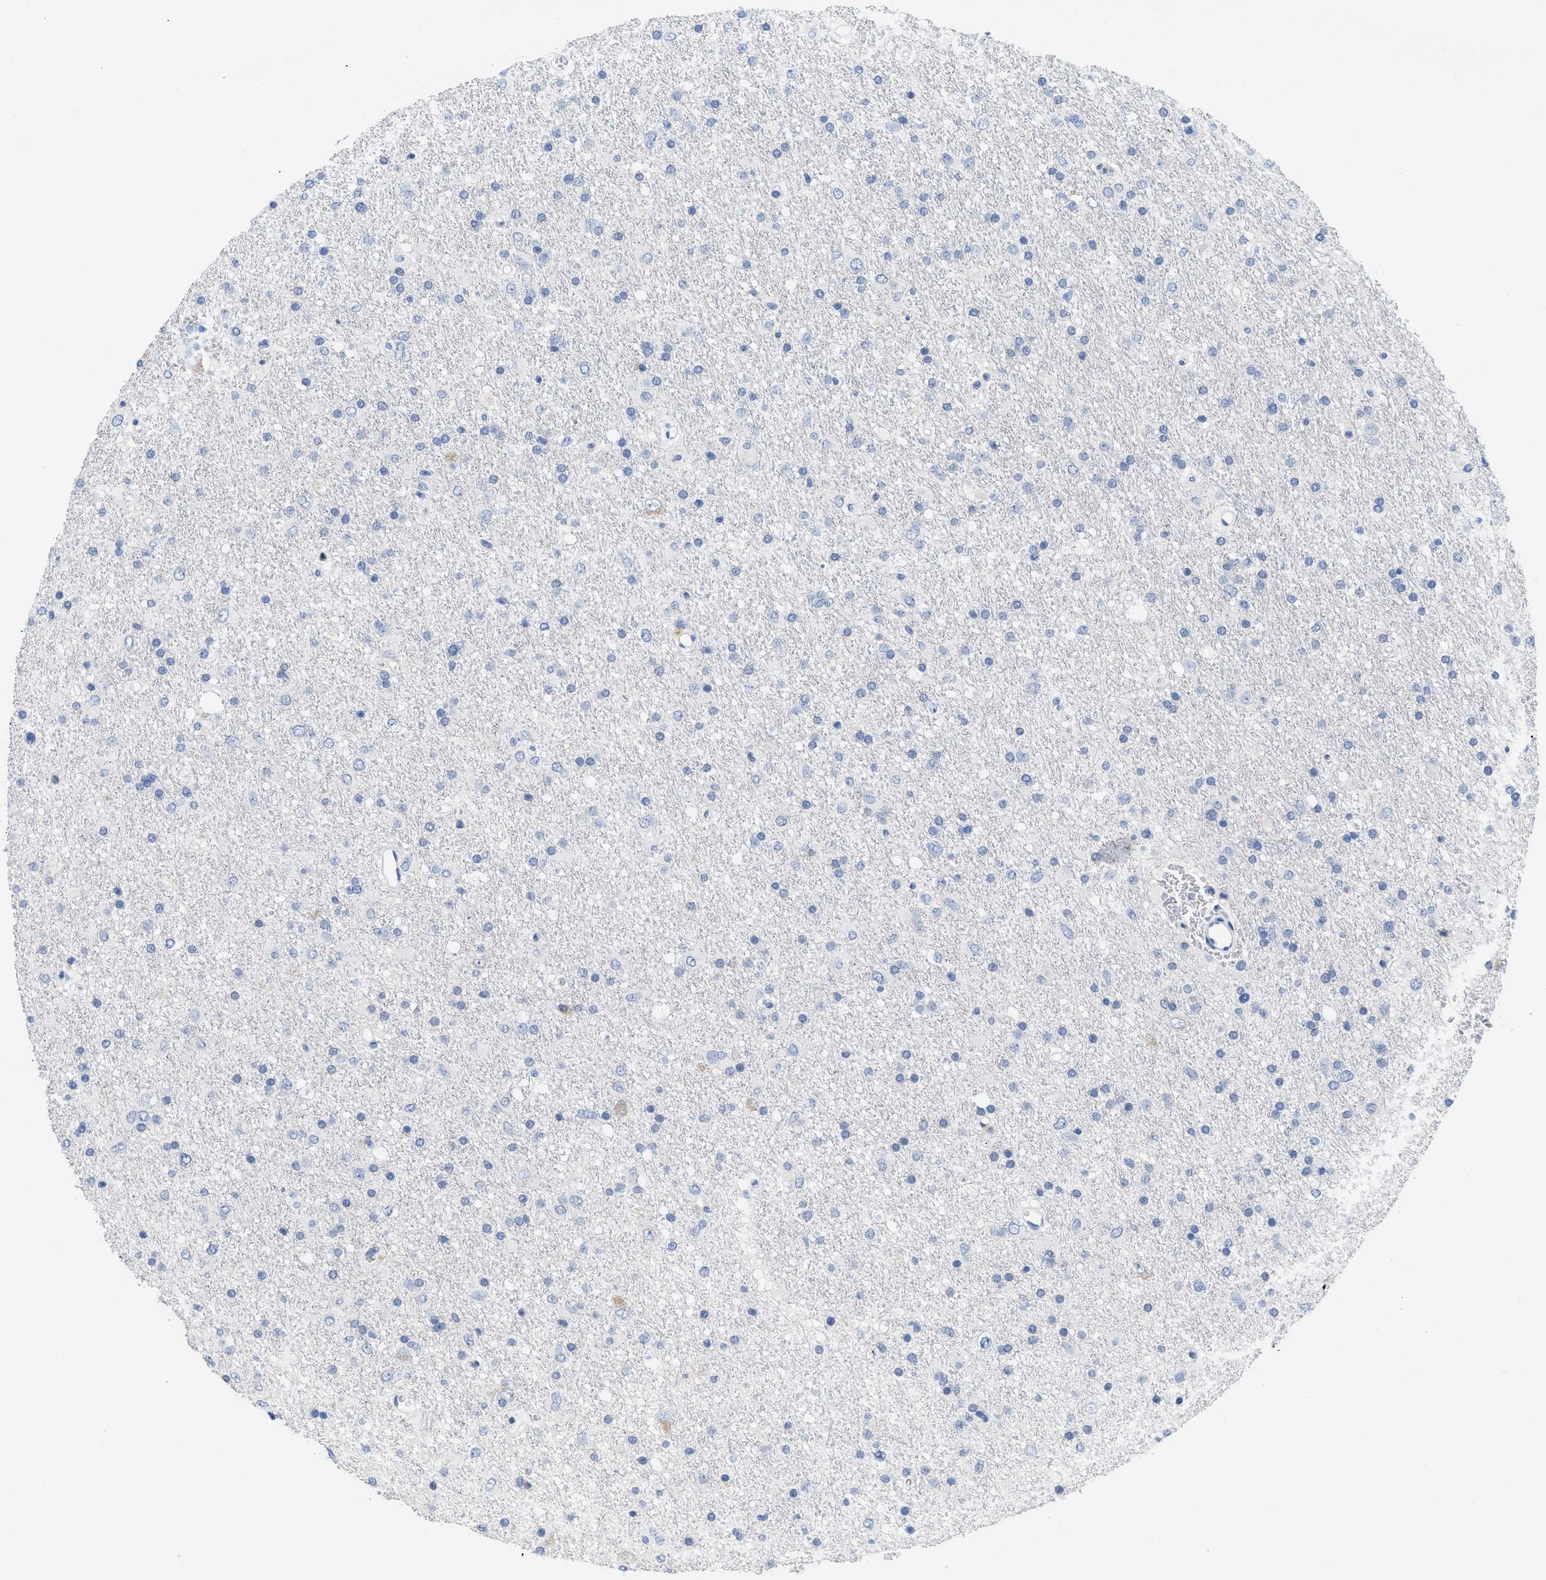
{"staining": {"intensity": "negative", "quantity": "none", "location": "none"}, "tissue": "glioma", "cell_type": "Tumor cells", "image_type": "cancer", "snomed": [{"axis": "morphology", "description": "Glioma, malignant, Low grade"}, {"axis": "topography", "description": "Brain"}], "caption": "A micrograph of human glioma is negative for staining in tumor cells. The staining was performed using DAB (3,3'-diaminobenzidine) to visualize the protein expression in brown, while the nuclei were stained in blue with hematoxylin (Magnification: 20x).", "gene": "CR1", "patient": {"sex": "male", "age": 77}}